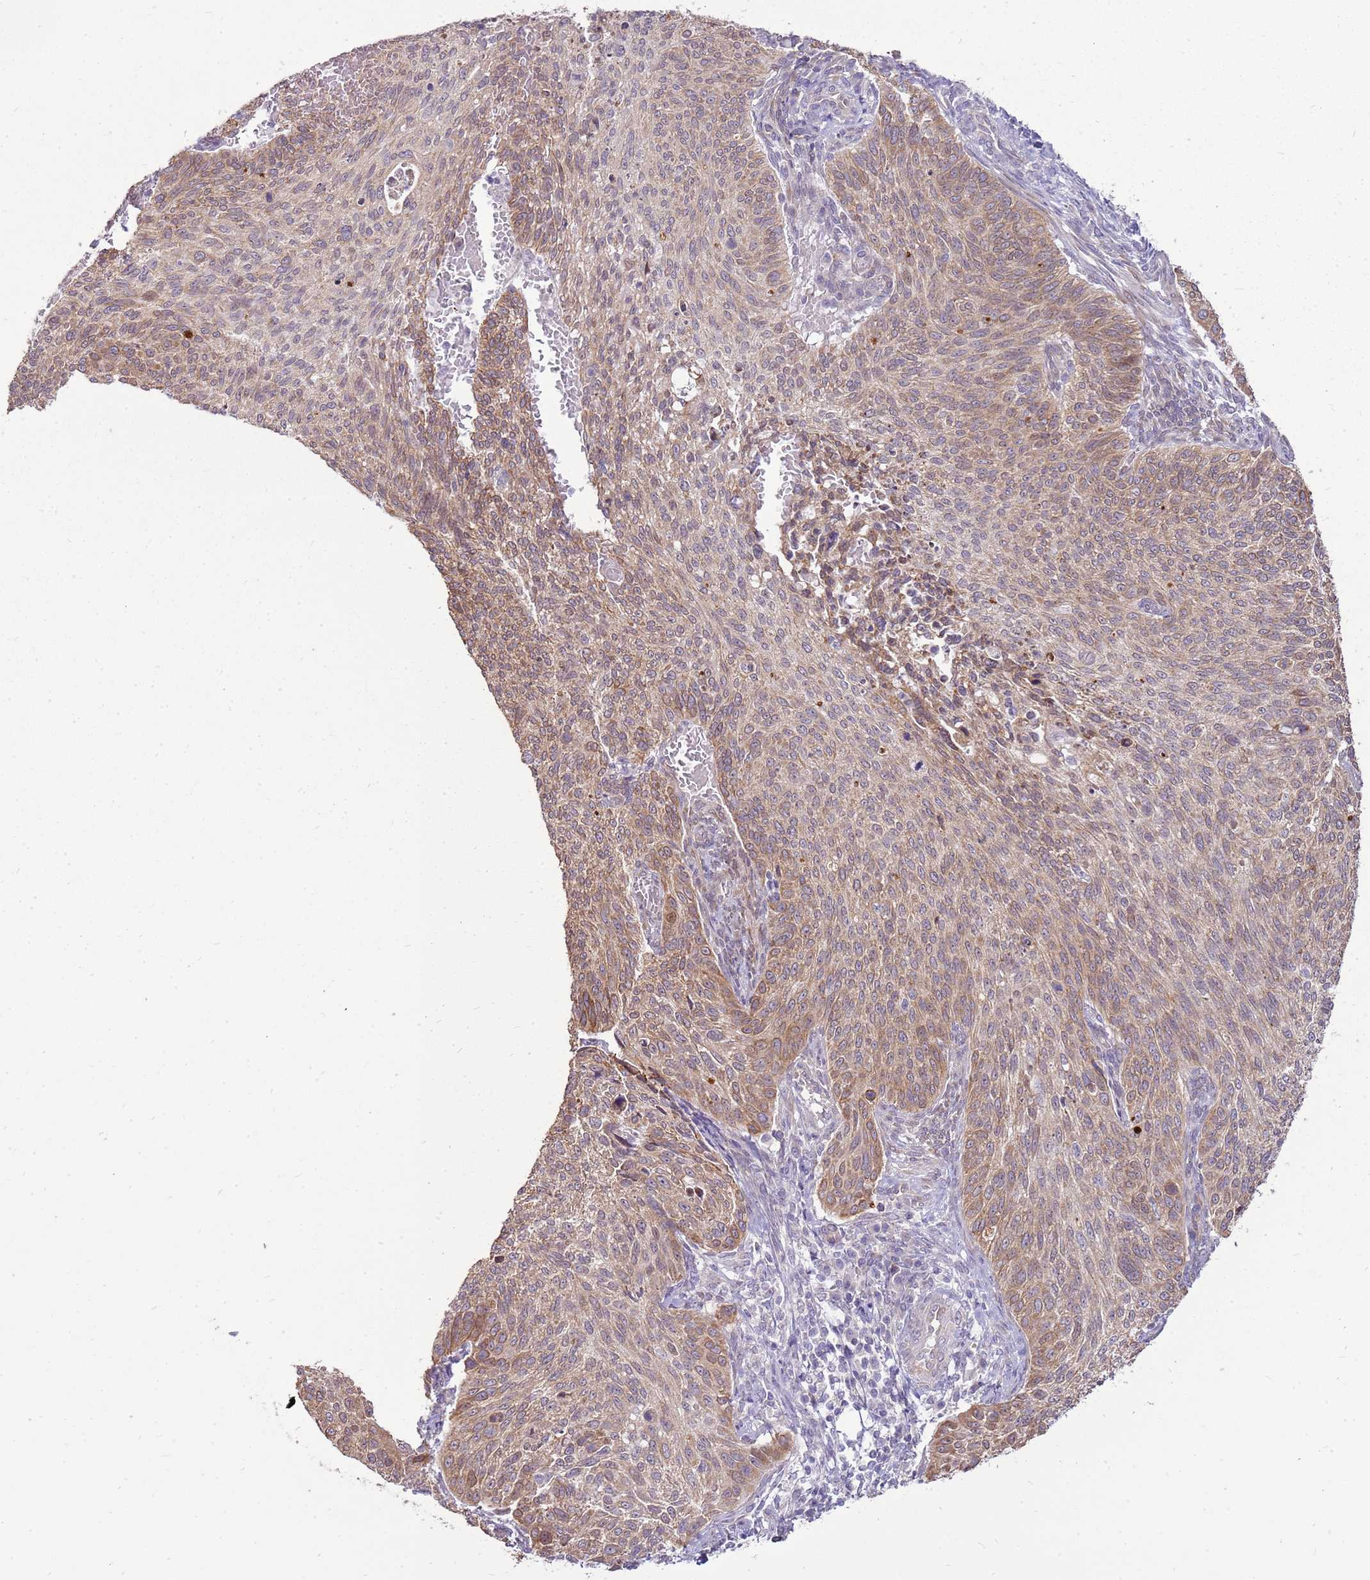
{"staining": {"intensity": "moderate", "quantity": ">75%", "location": "cytoplasmic/membranous"}, "tissue": "cervical cancer", "cell_type": "Tumor cells", "image_type": "cancer", "snomed": [{"axis": "morphology", "description": "Squamous cell carcinoma, NOS"}, {"axis": "topography", "description": "Cervix"}], "caption": "Protein expression analysis of squamous cell carcinoma (cervical) reveals moderate cytoplasmic/membranous positivity in about >75% of tumor cells. The staining is performed using DAB (3,3'-diaminobenzidine) brown chromogen to label protein expression. The nuclei are counter-stained blue using hematoxylin.", "gene": "UGGT2", "patient": {"sex": "female", "age": 70}}